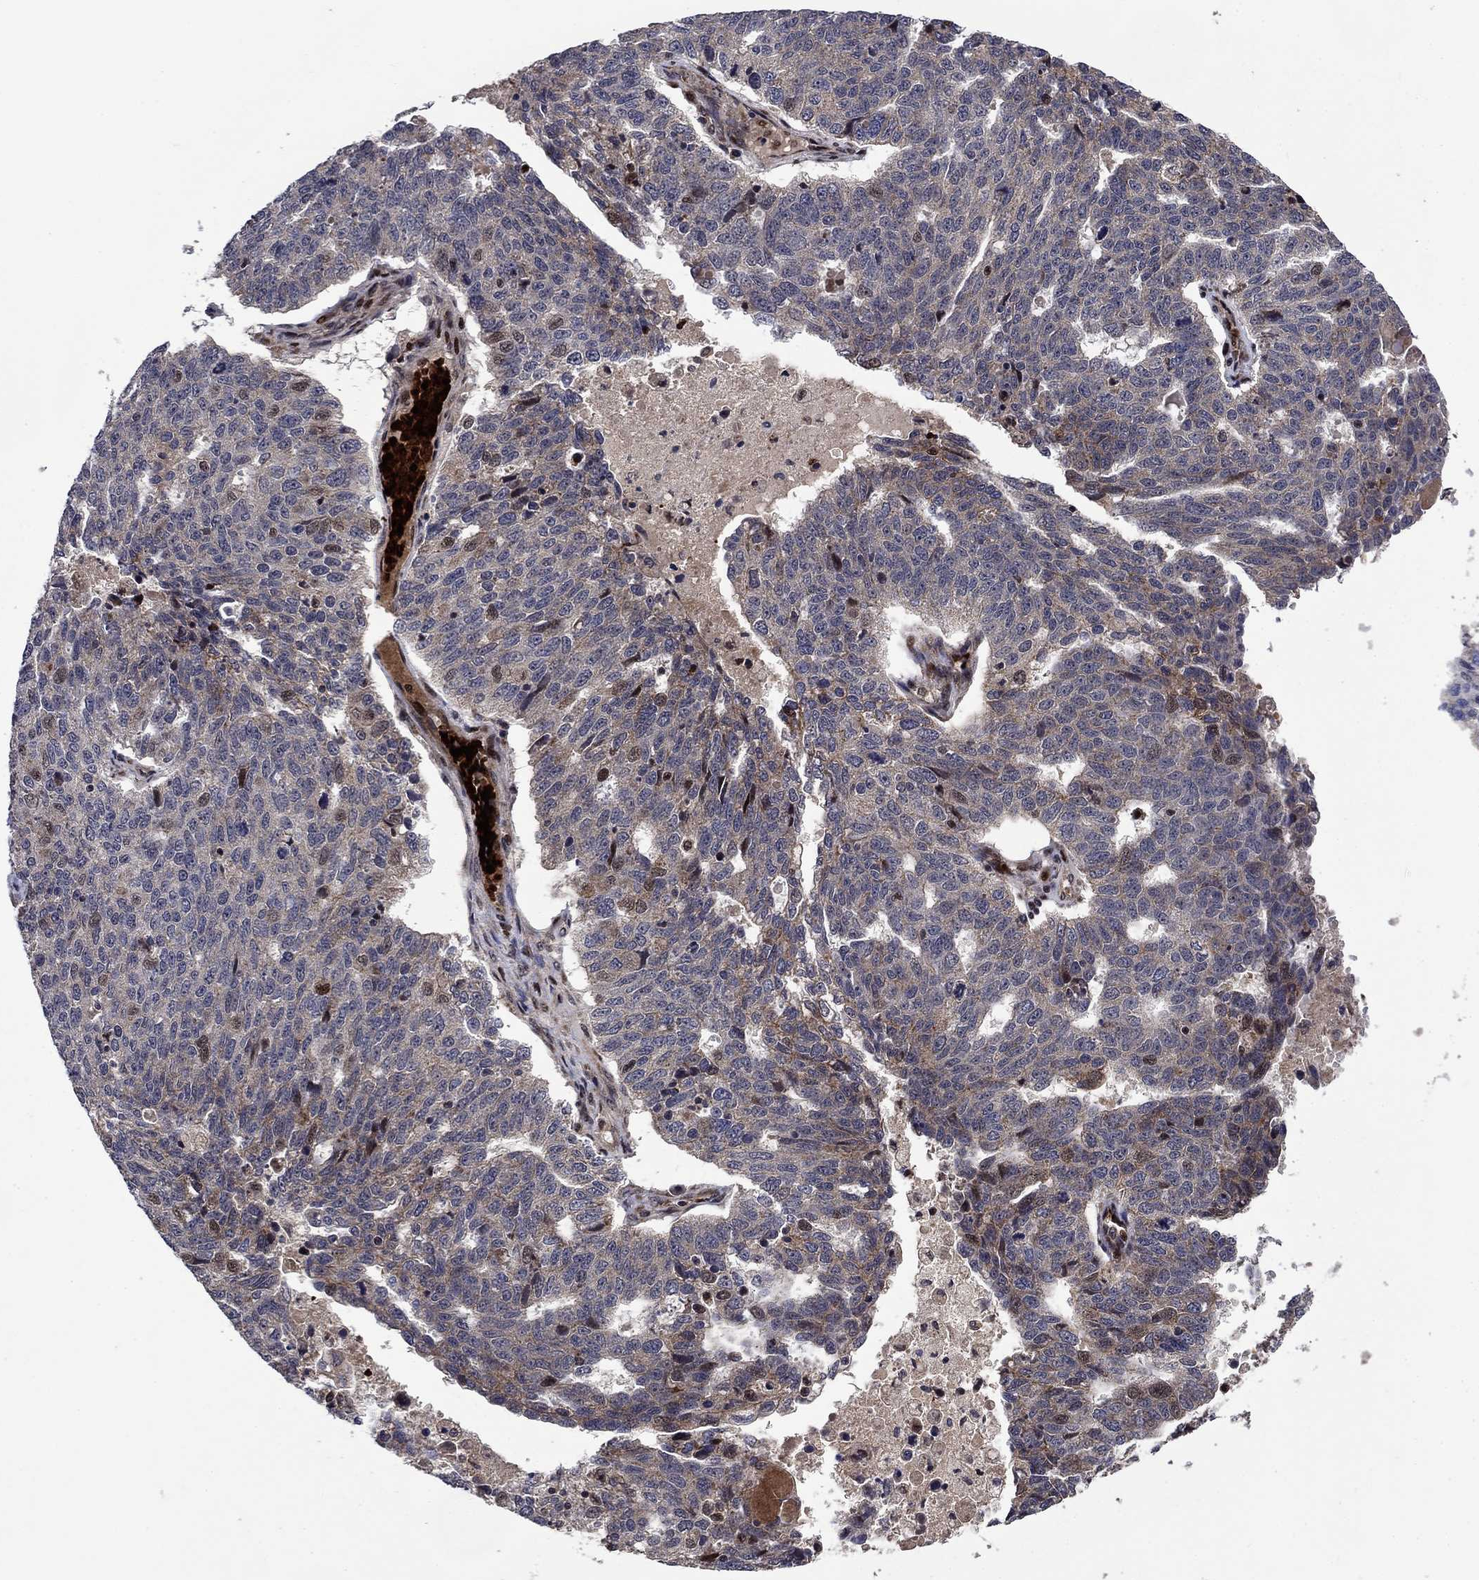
{"staining": {"intensity": "moderate", "quantity": "<25%", "location": "nuclear"}, "tissue": "ovarian cancer", "cell_type": "Tumor cells", "image_type": "cancer", "snomed": [{"axis": "morphology", "description": "Cystadenocarcinoma, serous, NOS"}, {"axis": "topography", "description": "Ovary"}], "caption": "IHC of ovarian serous cystadenocarcinoma displays low levels of moderate nuclear positivity in about <25% of tumor cells.", "gene": "AGTPBP1", "patient": {"sex": "female", "age": 71}}